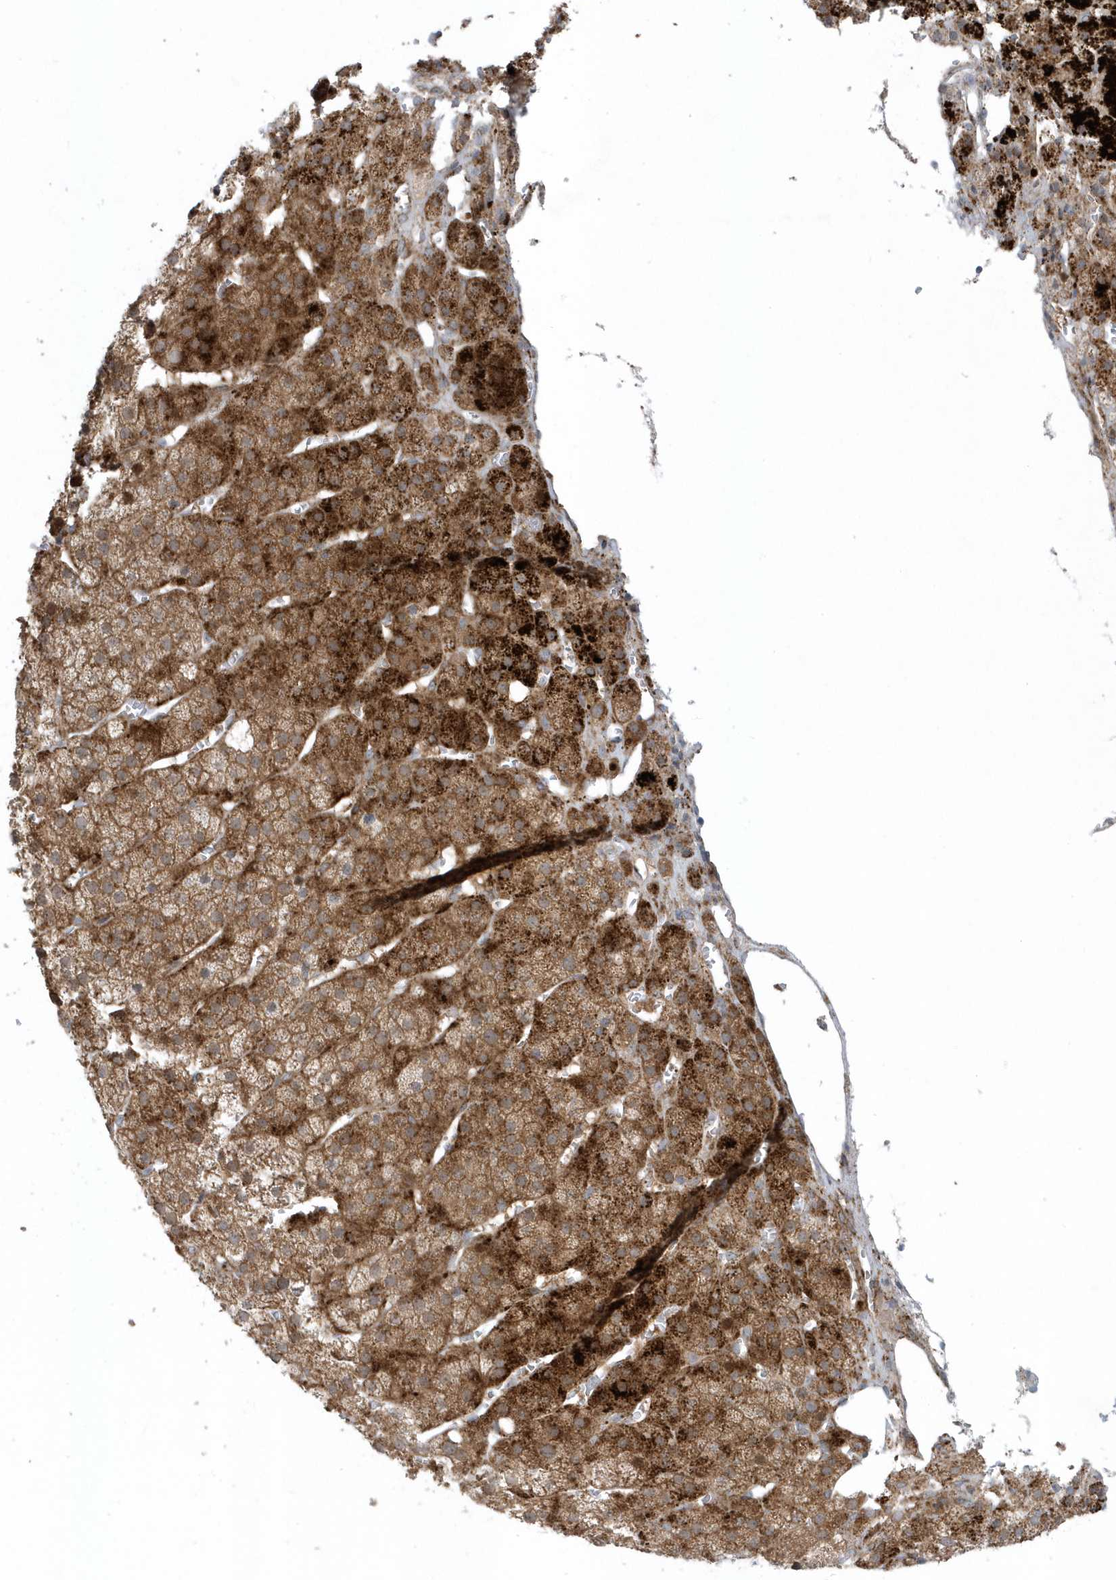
{"staining": {"intensity": "strong", "quantity": ">75%", "location": "cytoplasmic/membranous"}, "tissue": "adrenal gland", "cell_type": "Glandular cells", "image_type": "normal", "snomed": [{"axis": "morphology", "description": "Normal tissue, NOS"}, {"axis": "topography", "description": "Adrenal gland"}], "caption": "Strong cytoplasmic/membranous staining is identified in approximately >75% of glandular cells in benign adrenal gland.", "gene": "FAM98A", "patient": {"sex": "female", "age": 57}}